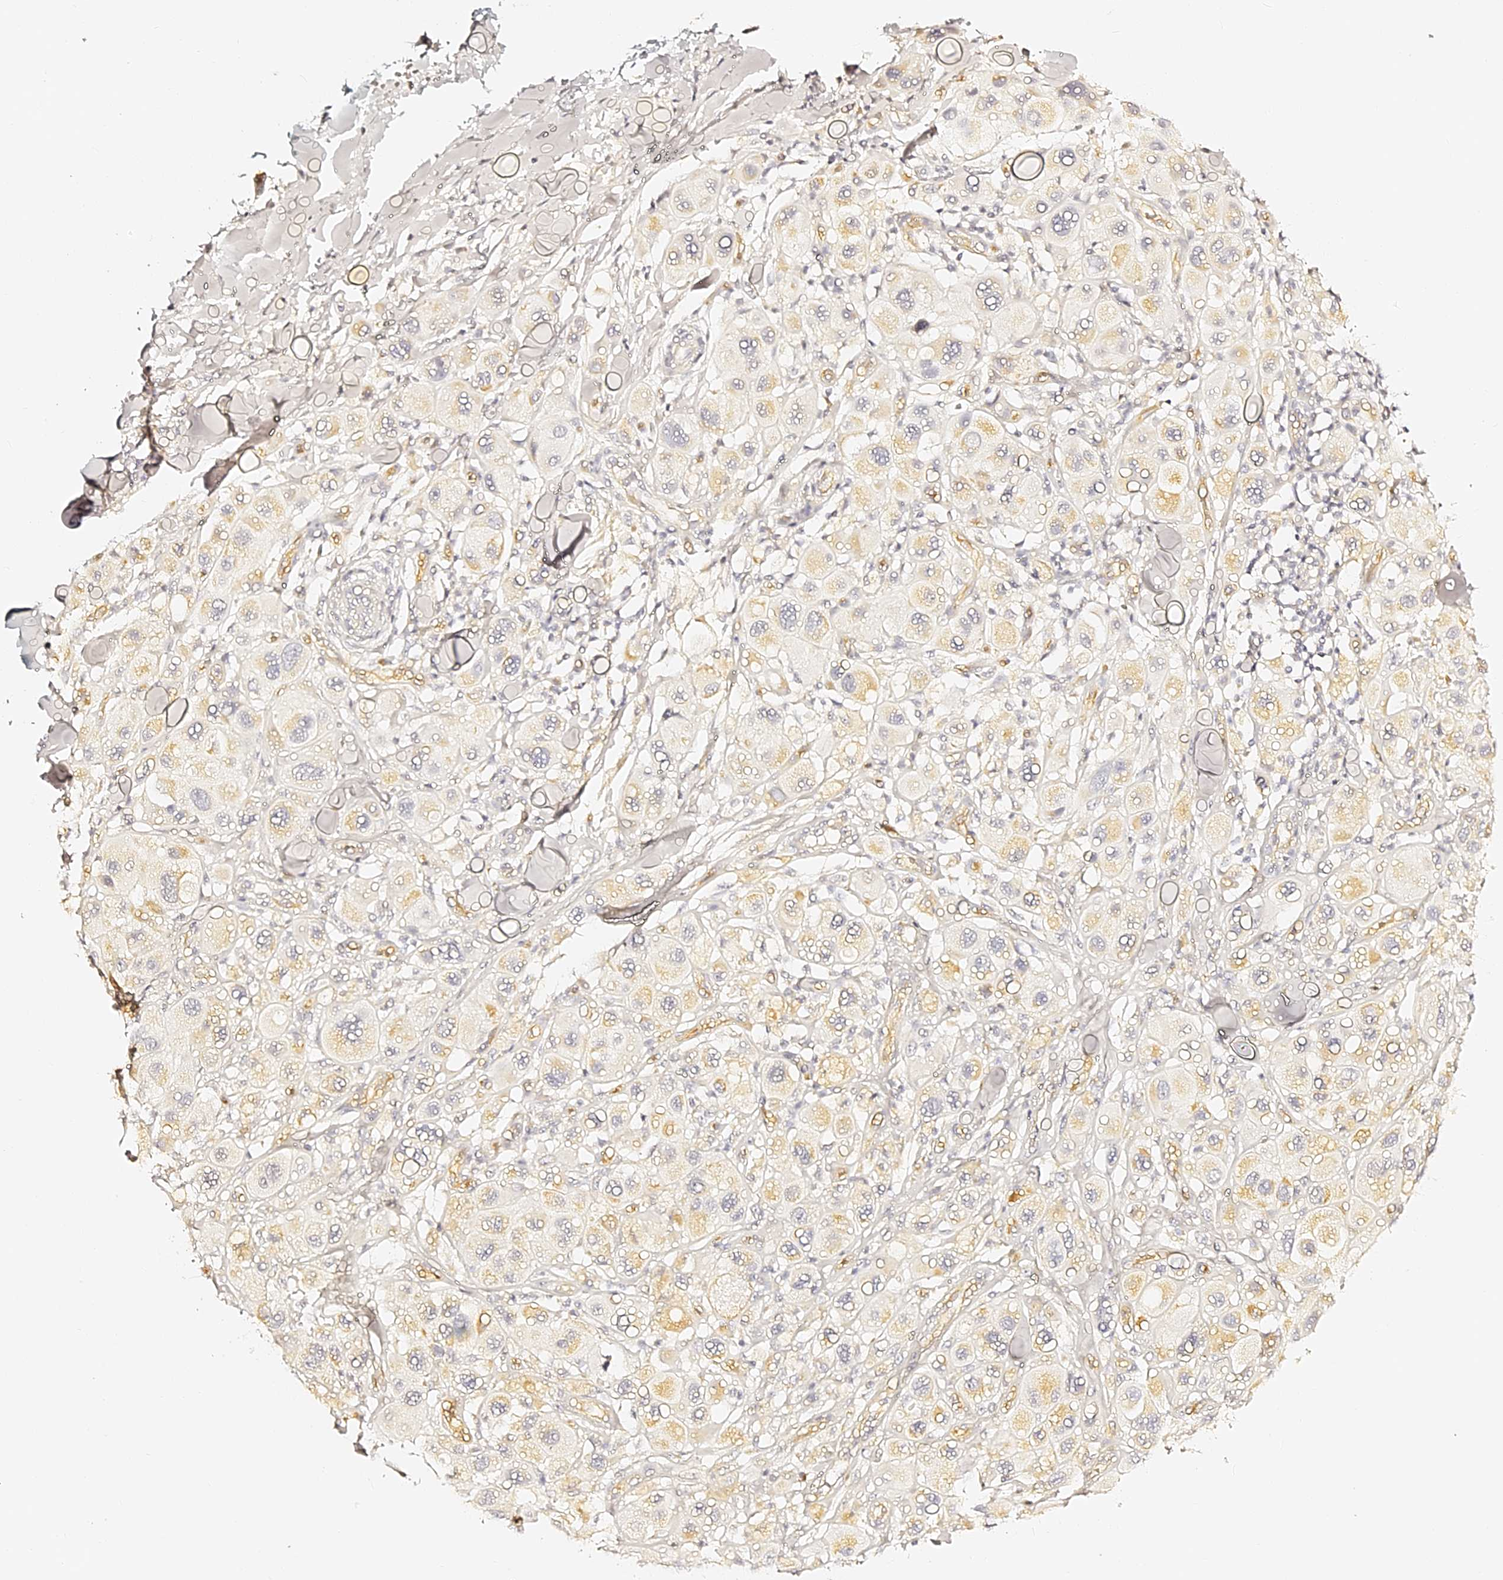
{"staining": {"intensity": "weak", "quantity": "<25%", "location": "cytoplasmic/membranous"}, "tissue": "melanoma", "cell_type": "Tumor cells", "image_type": "cancer", "snomed": [{"axis": "morphology", "description": "Malignant melanoma, Metastatic site"}, {"axis": "topography", "description": "Skin"}], "caption": "This is an immunohistochemistry histopathology image of malignant melanoma (metastatic site). There is no staining in tumor cells.", "gene": "SLC1A3", "patient": {"sex": "male", "age": 41}}